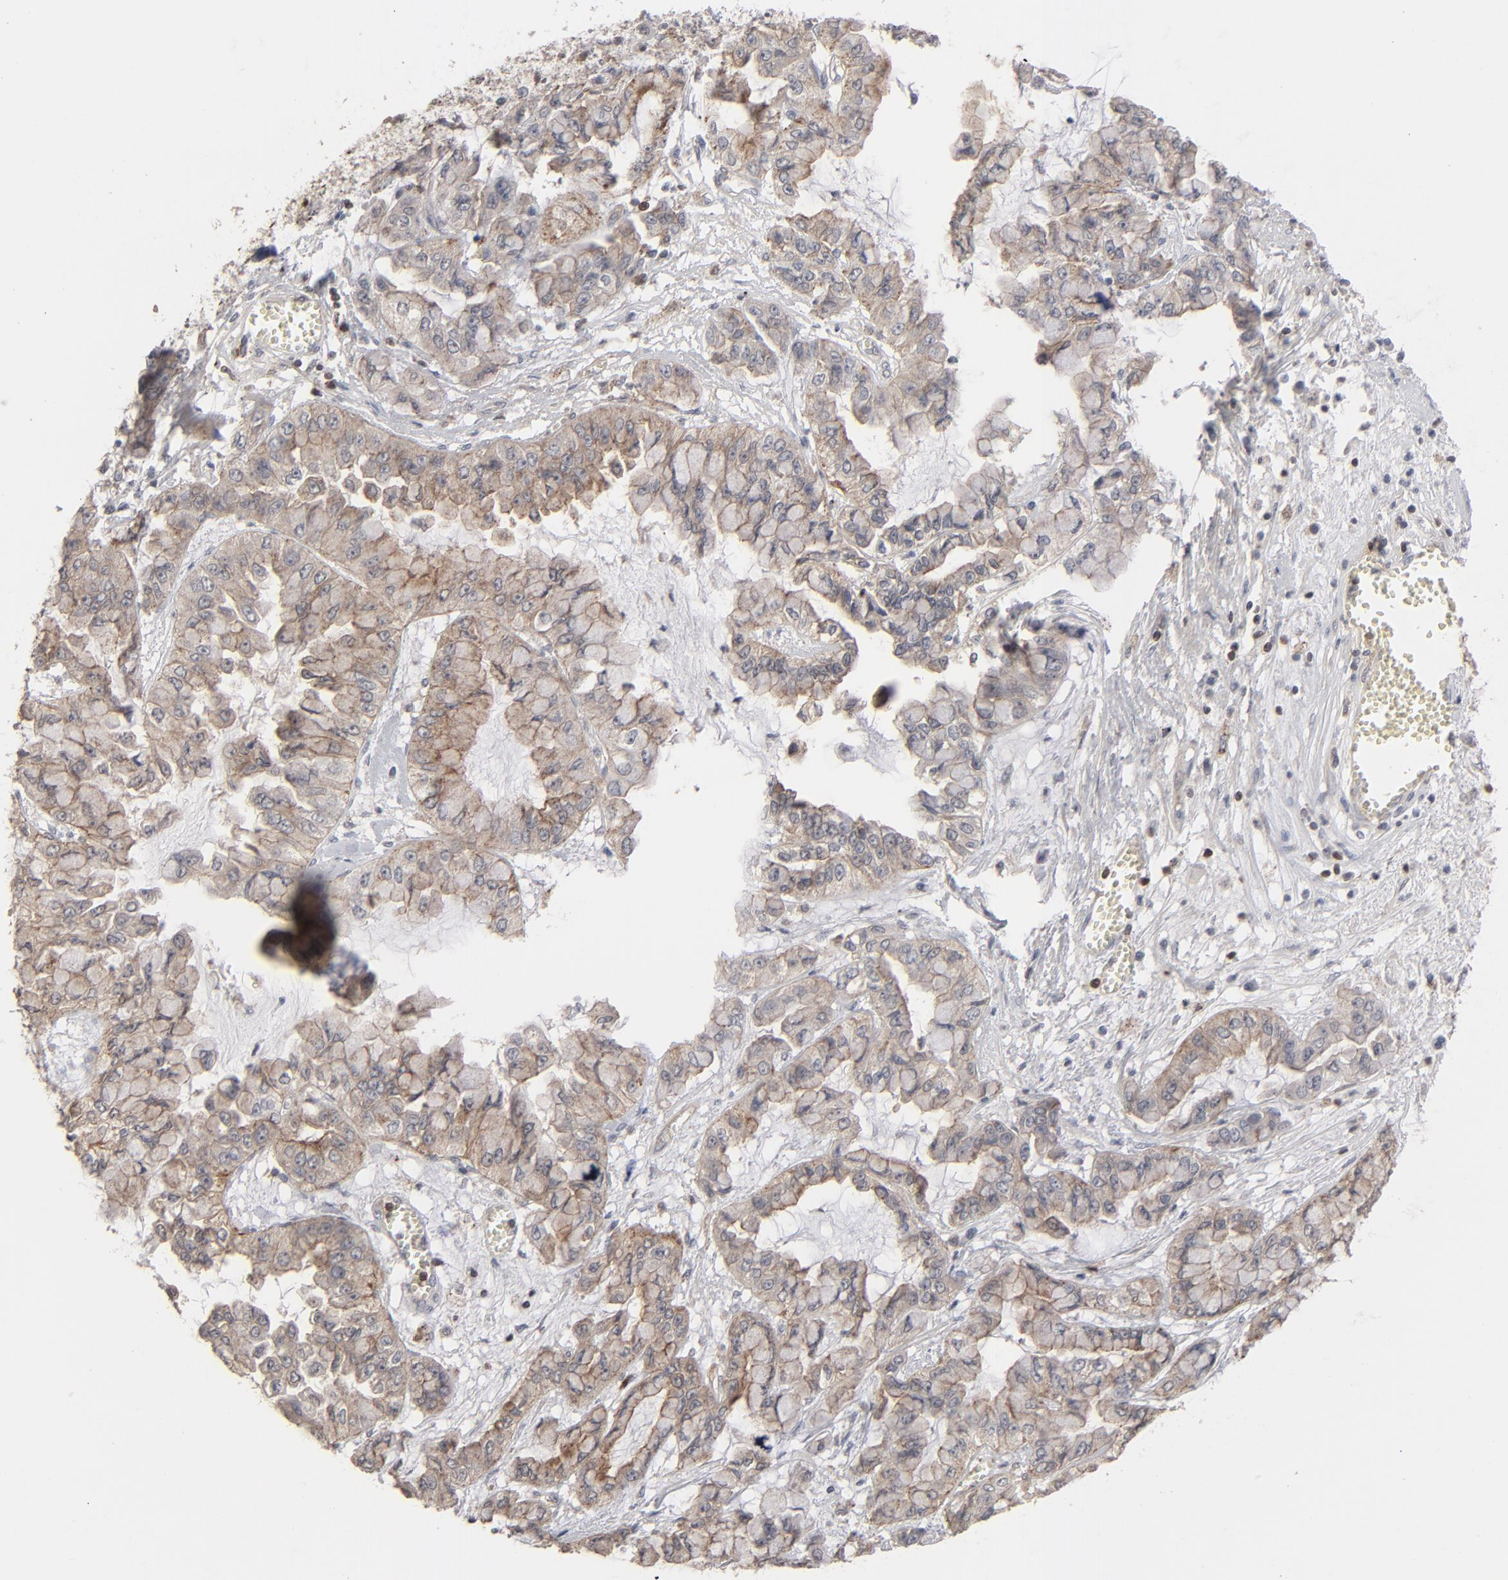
{"staining": {"intensity": "strong", "quantity": ">75%", "location": "cytoplasmic/membranous,nuclear"}, "tissue": "liver cancer", "cell_type": "Tumor cells", "image_type": "cancer", "snomed": [{"axis": "morphology", "description": "Cholangiocarcinoma"}, {"axis": "topography", "description": "Liver"}], "caption": "A brown stain labels strong cytoplasmic/membranous and nuclear expression of a protein in human cholangiocarcinoma (liver) tumor cells.", "gene": "STAT4", "patient": {"sex": "female", "age": 79}}